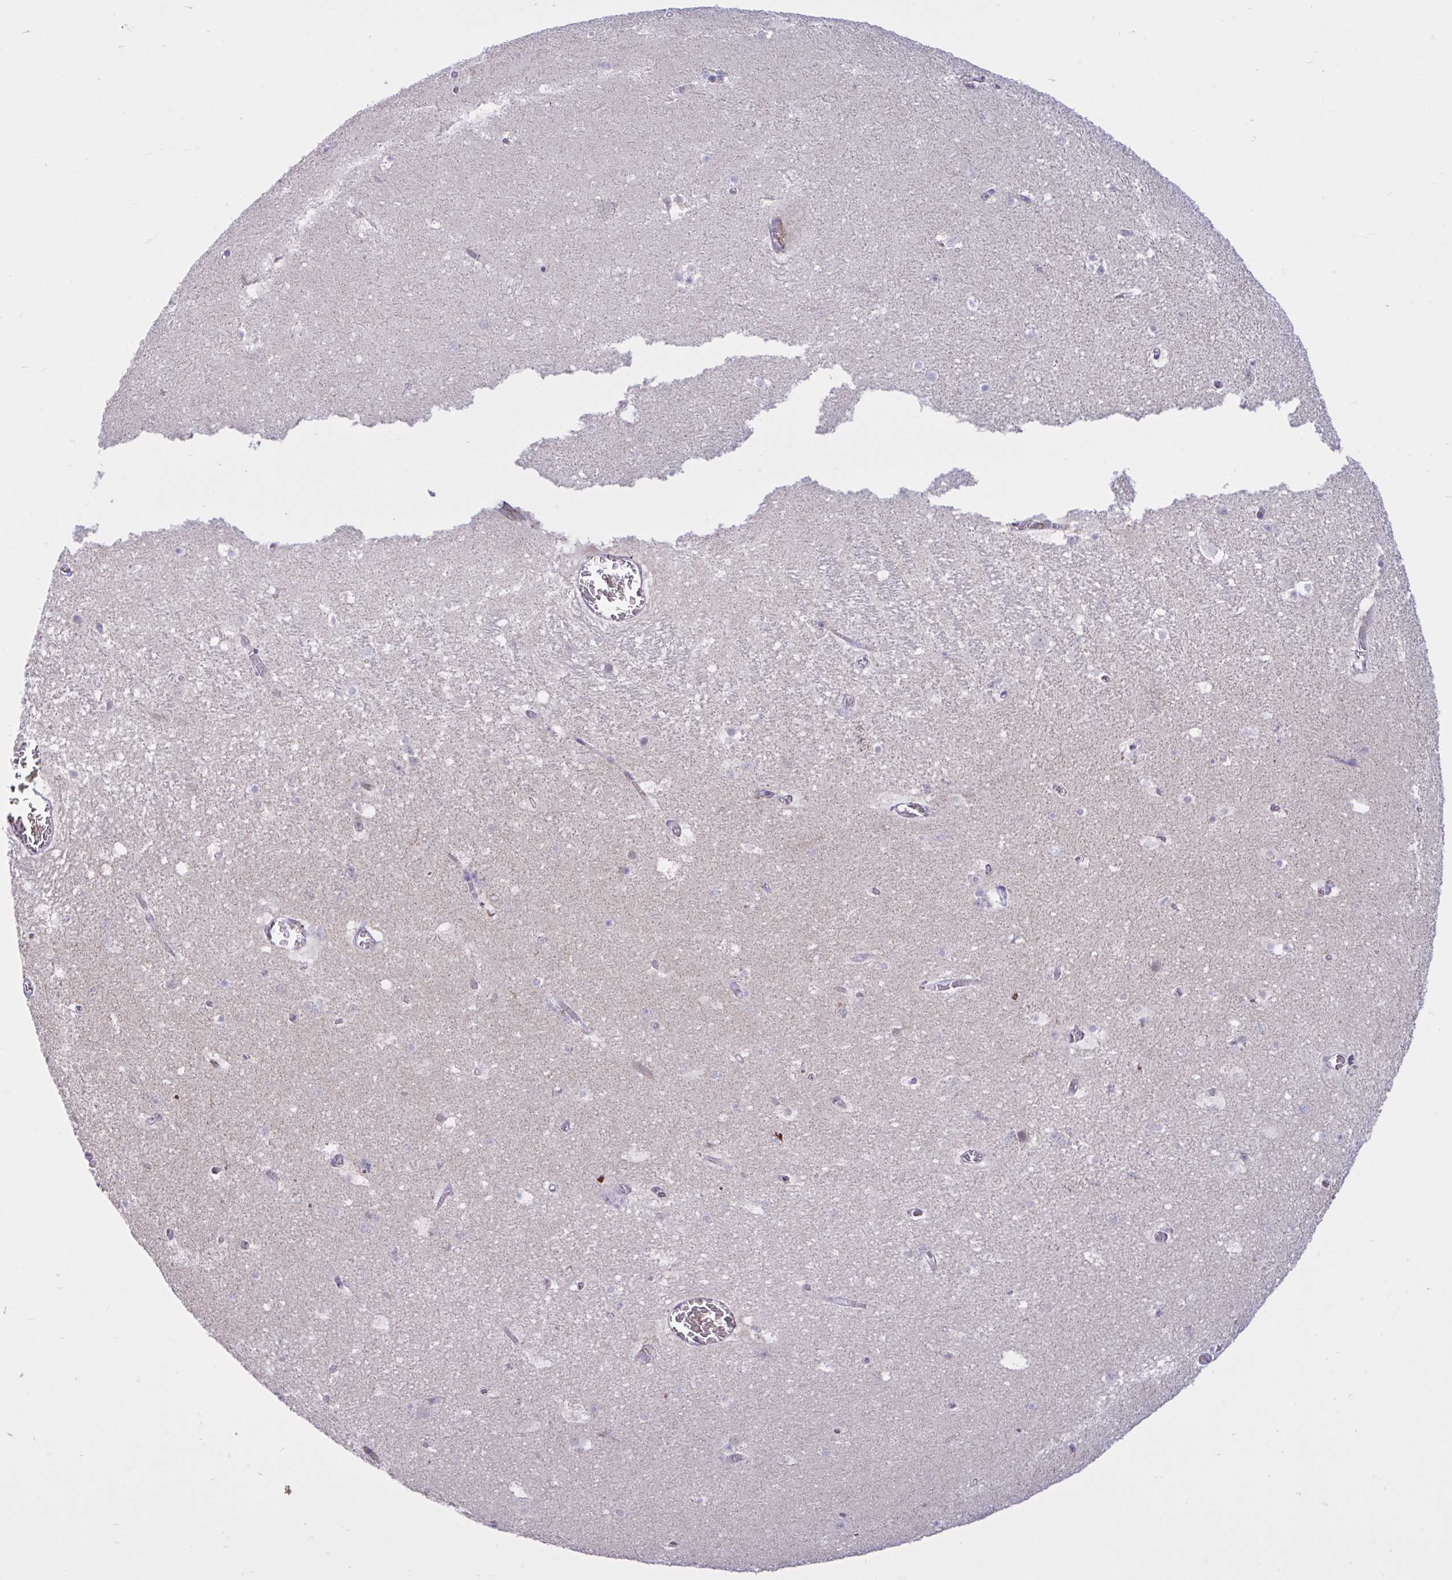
{"staining": {"intensity": "negative", "quantity": "none", "location": "none"}, "tissue": "hippocampus", "cell_type": "Glial cells", "image_type": "normal", "snomed": [{"axis": "morphology", "description": "Normal tissue, NOS"}, {"axis": "topography", "description": "Hippocampus"}], "caption": "Glial cells are negative for brown protein staining in benign hippocampus. The staining is performed using DAB (3,3'-diaminobenzidine) brown chromogen with nuclei counter-stained in using hematoxylin.", "gene": "VWC2", "patient": {"sex": "female", "age": 42}}